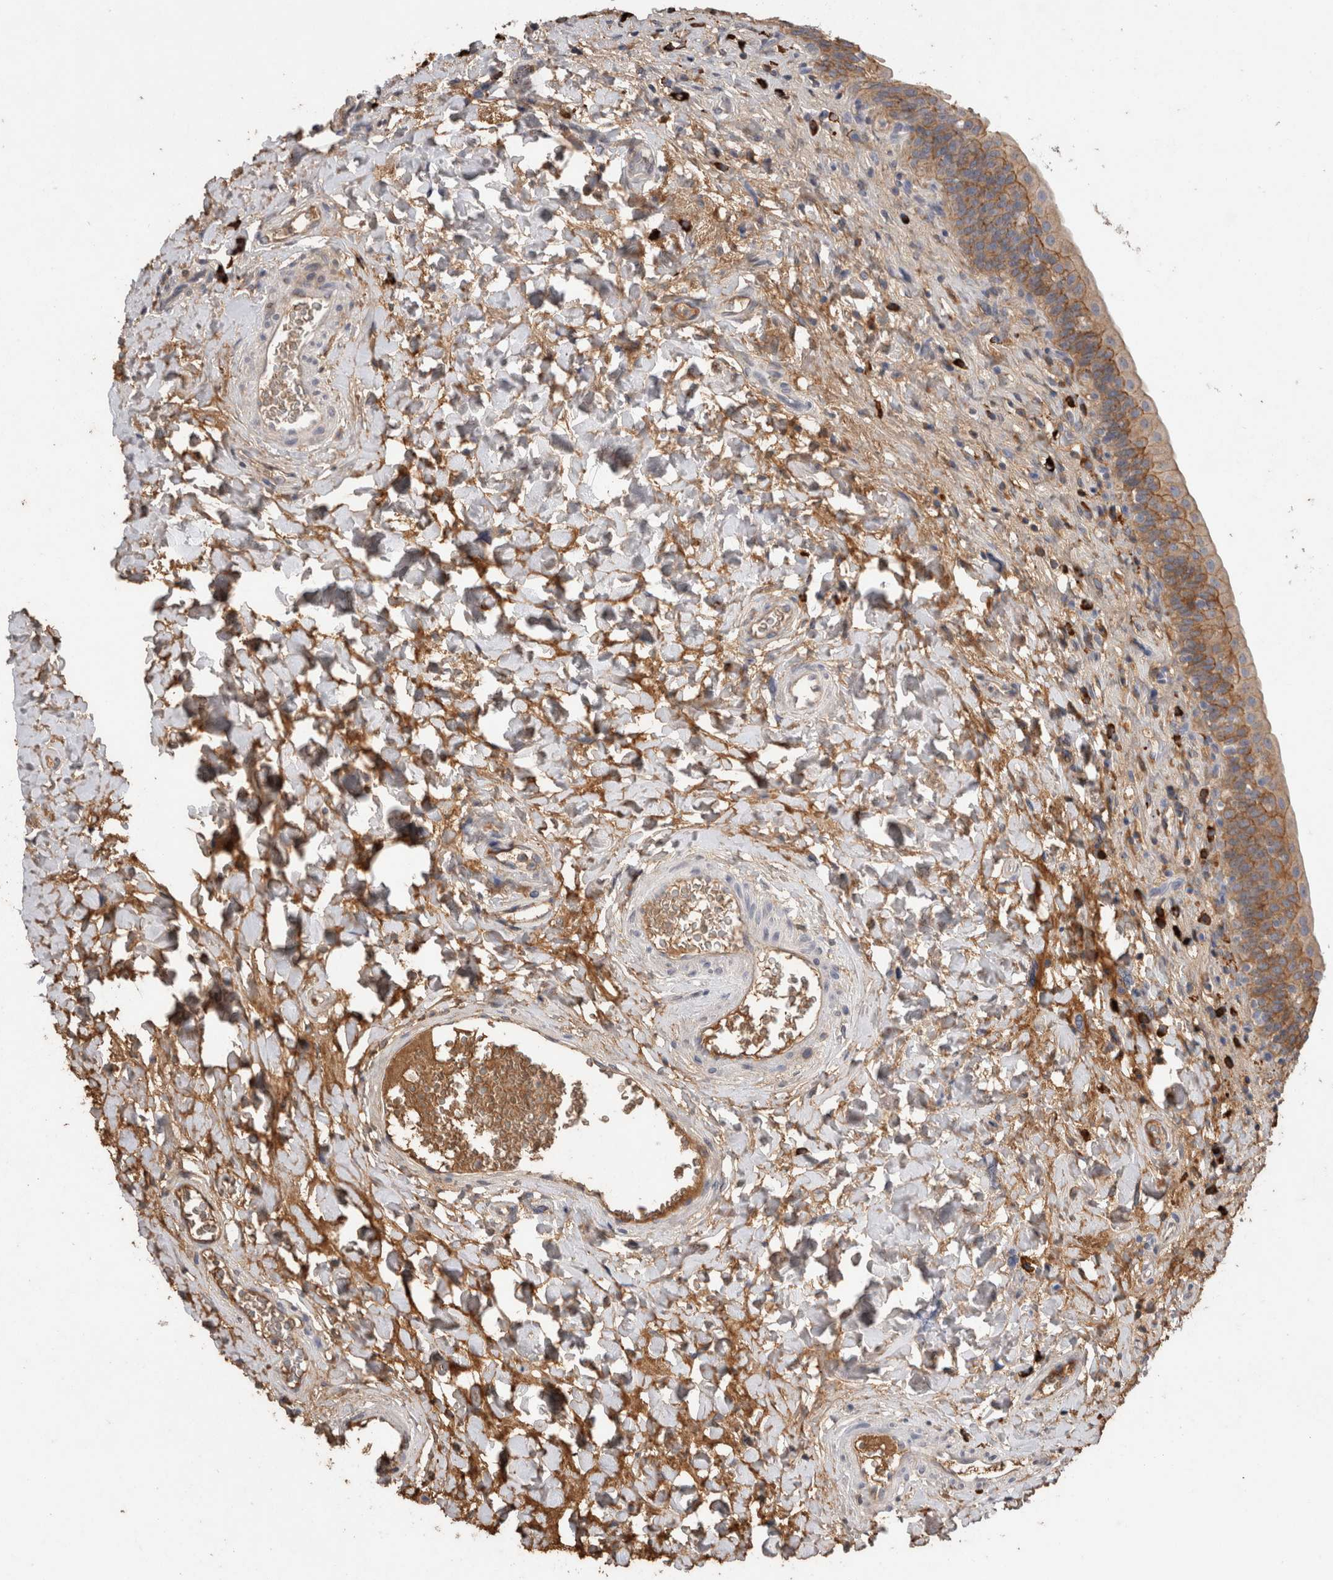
{"staining": {"intensity": "strong", "quantity": ">75%", "location": "cytoplasmic/membranous"}, "tissue": "urinary bladder", "cell_type": "Urothelial cells", "image_type": "normal", "snomed": [{"axis": "morphology", "description": "Normal tissue, NOS"}, {"axis": "topography", "description": "Urinary bladder"}], "caption": "High-magnification brightfield microscopy of benign urinary bladder stained with DAB (brown) and counterstained with hematoxylin (blue). urothelial cells exhibit strong cytoplasmic/membranous expression is appreciated in about>75% of cells.", "gene": "PPP3CC", "patient": {"sex": "male", "age": 83}}